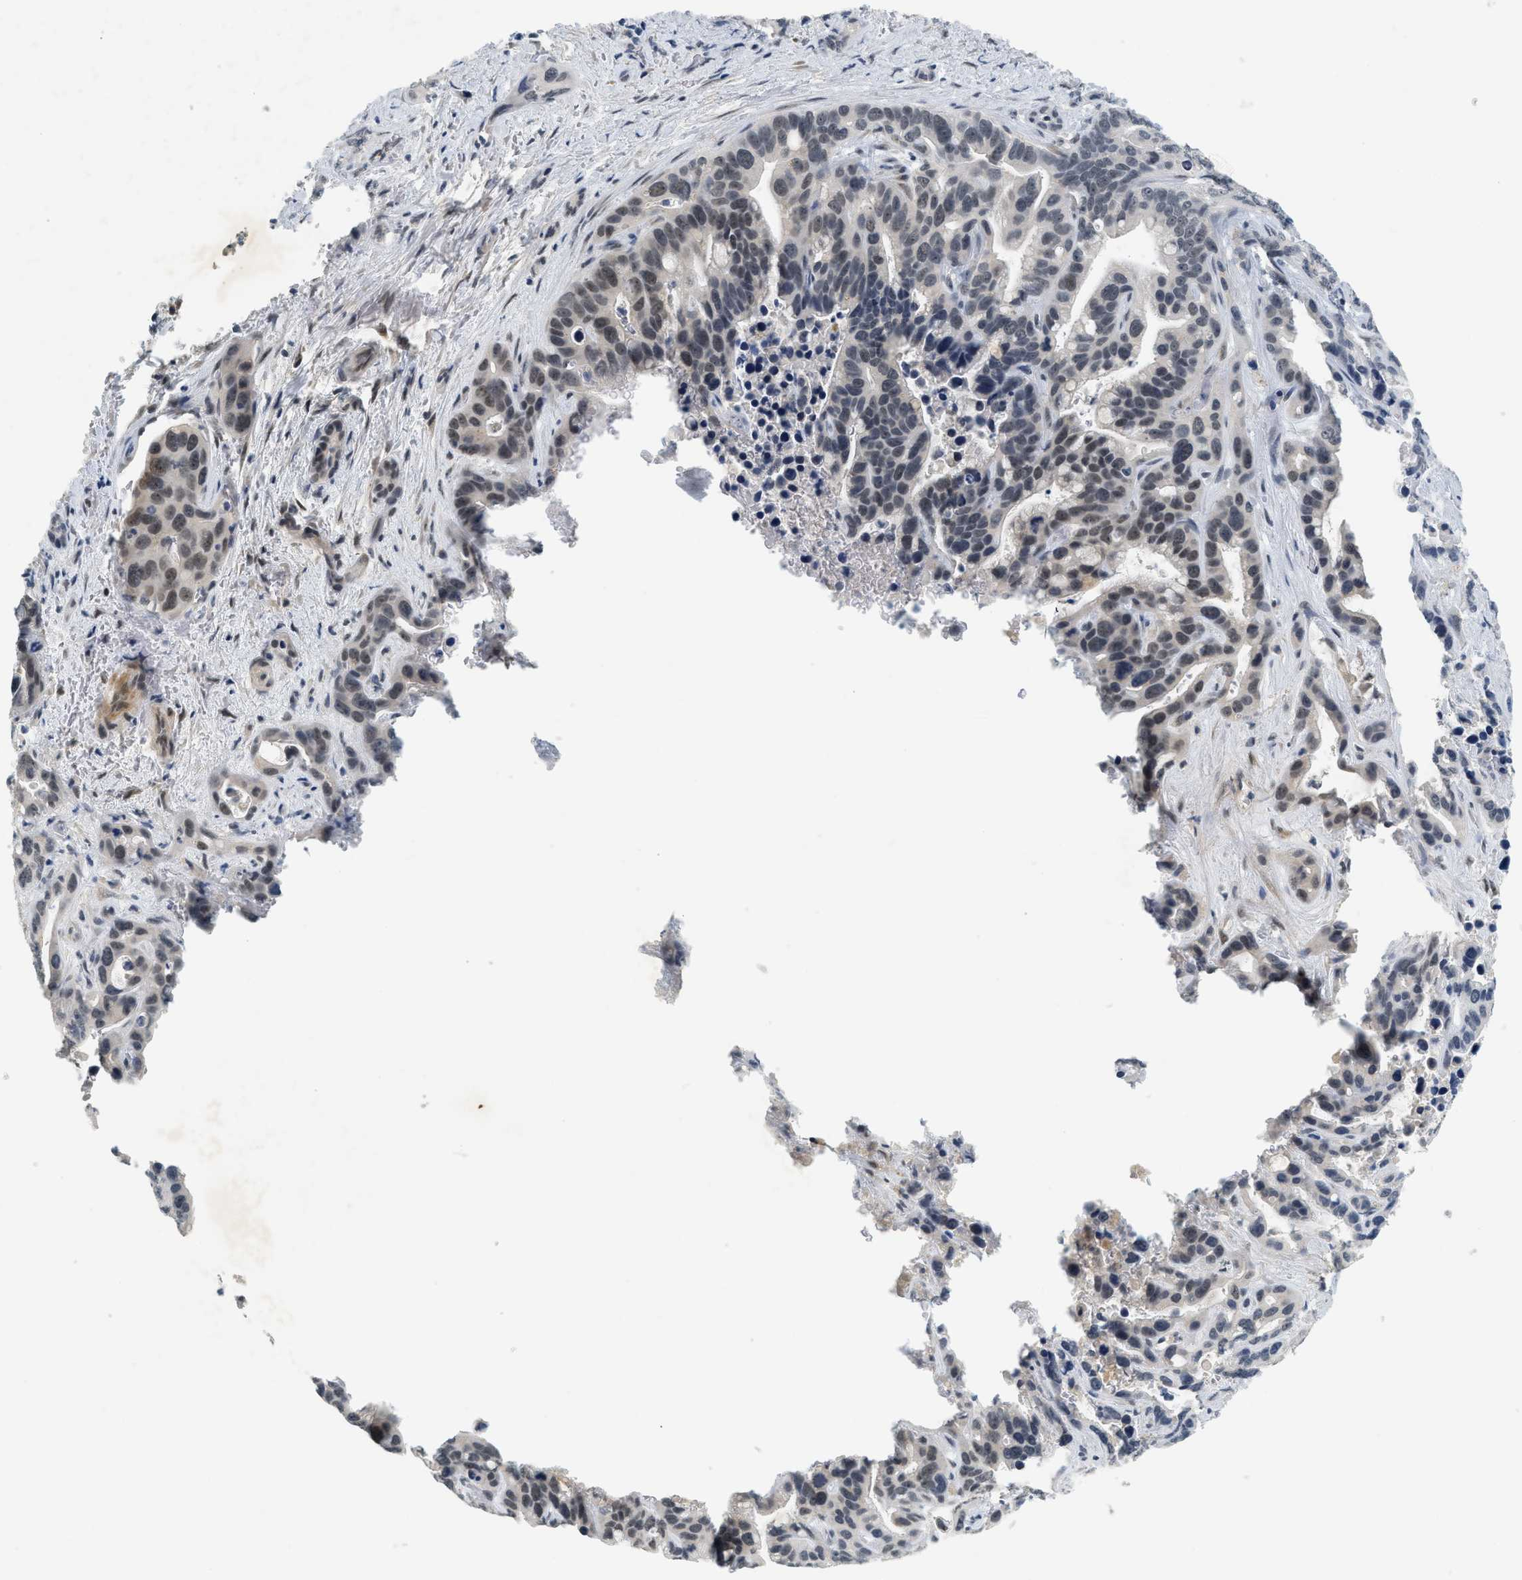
{"staining": {"intensity": "moderate", "quantity": "<25%", "location": "nuclear"}, "tissue": "liver cancer", "cell_type": "Tumor cells", "image_type": "cancer", "snomed": [{"axis": "morphology", "description": "Cholangiocarcinoma"}, {"axis": "topography", "description": "Liver"}], "caption": "This image demonstrates liver cancer (cholangiocarcinoma) stained with immunohistochemistry to label a protein in brown. The nuclear of tumor cells show moderate positivity for the protein. Nuclei are counter-stained blue.", "gene": "MZF1", "patient": {"sex": "female", "age": 65}}